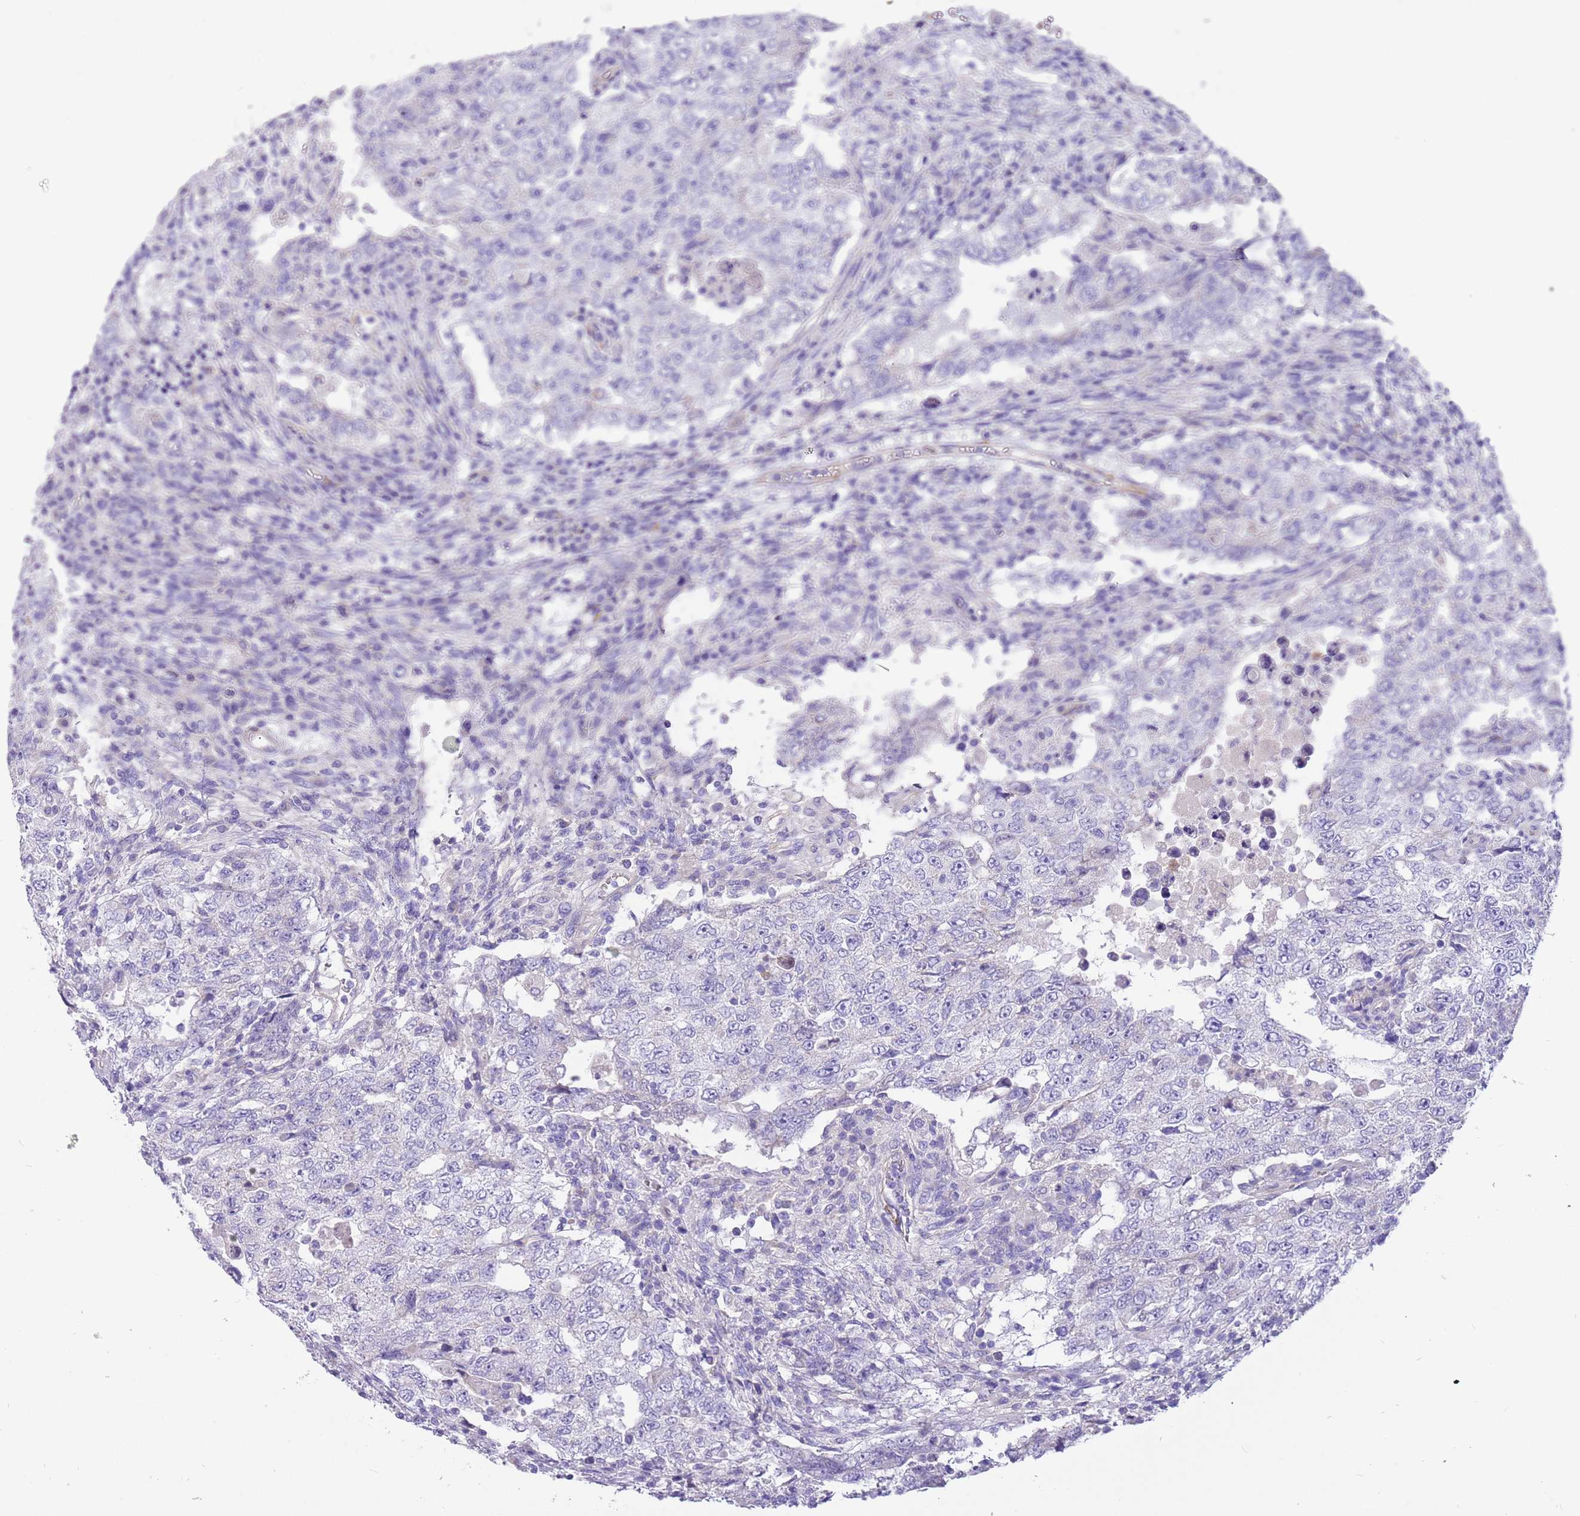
{"staining": {"intensity": "negative", "quantity": "none", "location": "none"}, "tissue": "testis cancer", "cell_type": "Tumor cells", "image_type": "cancer", "snomed": [{"axis": "morphology", "description": "Carcinoma, Embryonal, NOS"}, {"axis": "topography", "description": "Testis"}], "caption": "The histopathology image shows no significant expression in tumor cells of testis embryonal carcinoma.", "gene": "SERINC3", "patient": {"sex": "male", "age": 26}}